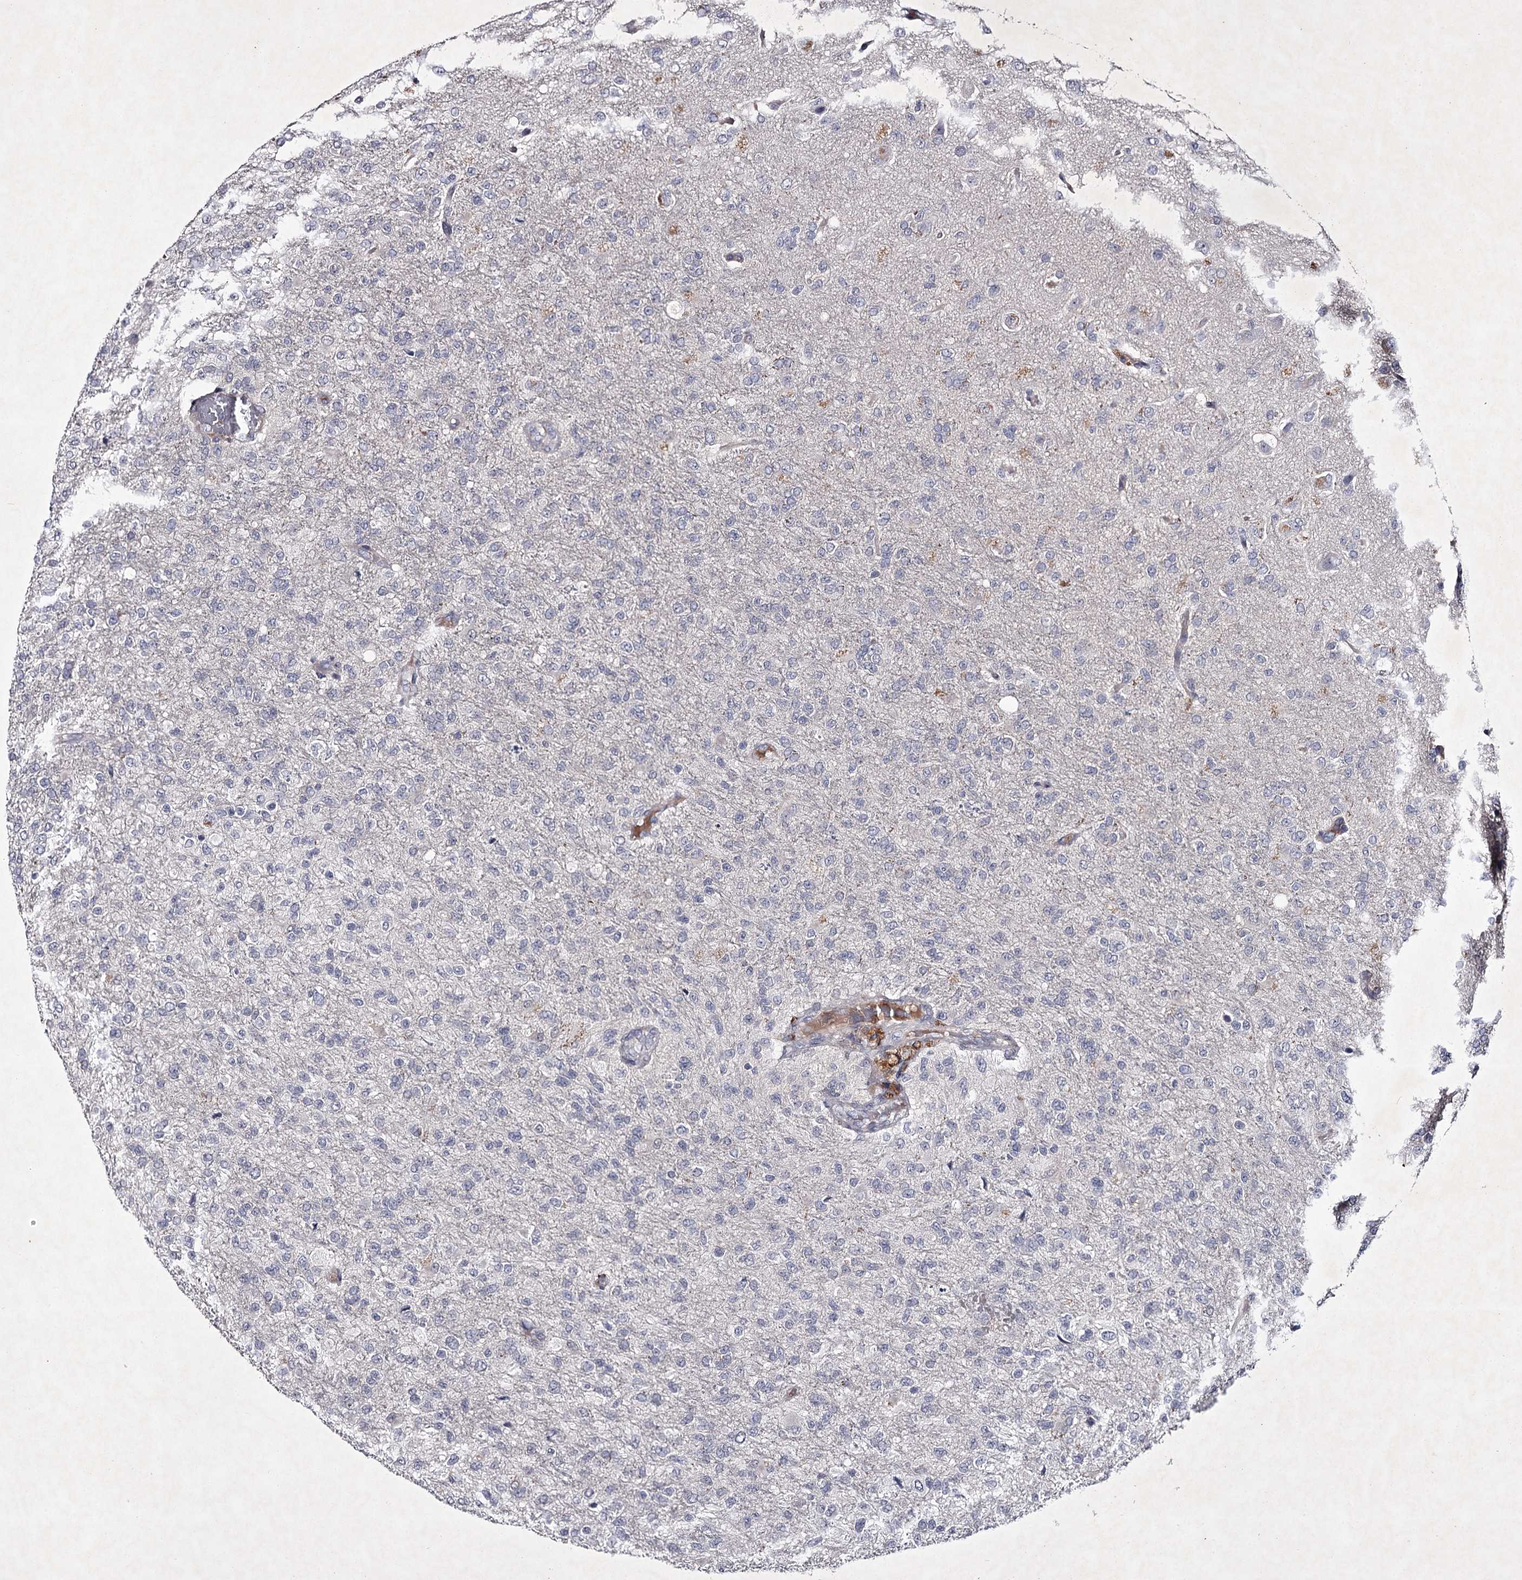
{"staining": {"intensity": "negative", "quantity": "none", "location": "none"}, "tissue": "glioma", "cell_type": "Tumor cells", "image_type": "cancer", "snomed": [{"axis": "morphology", "description": "Glioma, malignant, High grade"}, {"axis": "topography", "description": "Brain"}], "caption": "Human high-grade glioma (malignant) stained for a protein using immunohistochemistry reveals no staining in tumor cells.", "gene": "FDXACB1", "patient": {"sex": "female", "age": 74}}